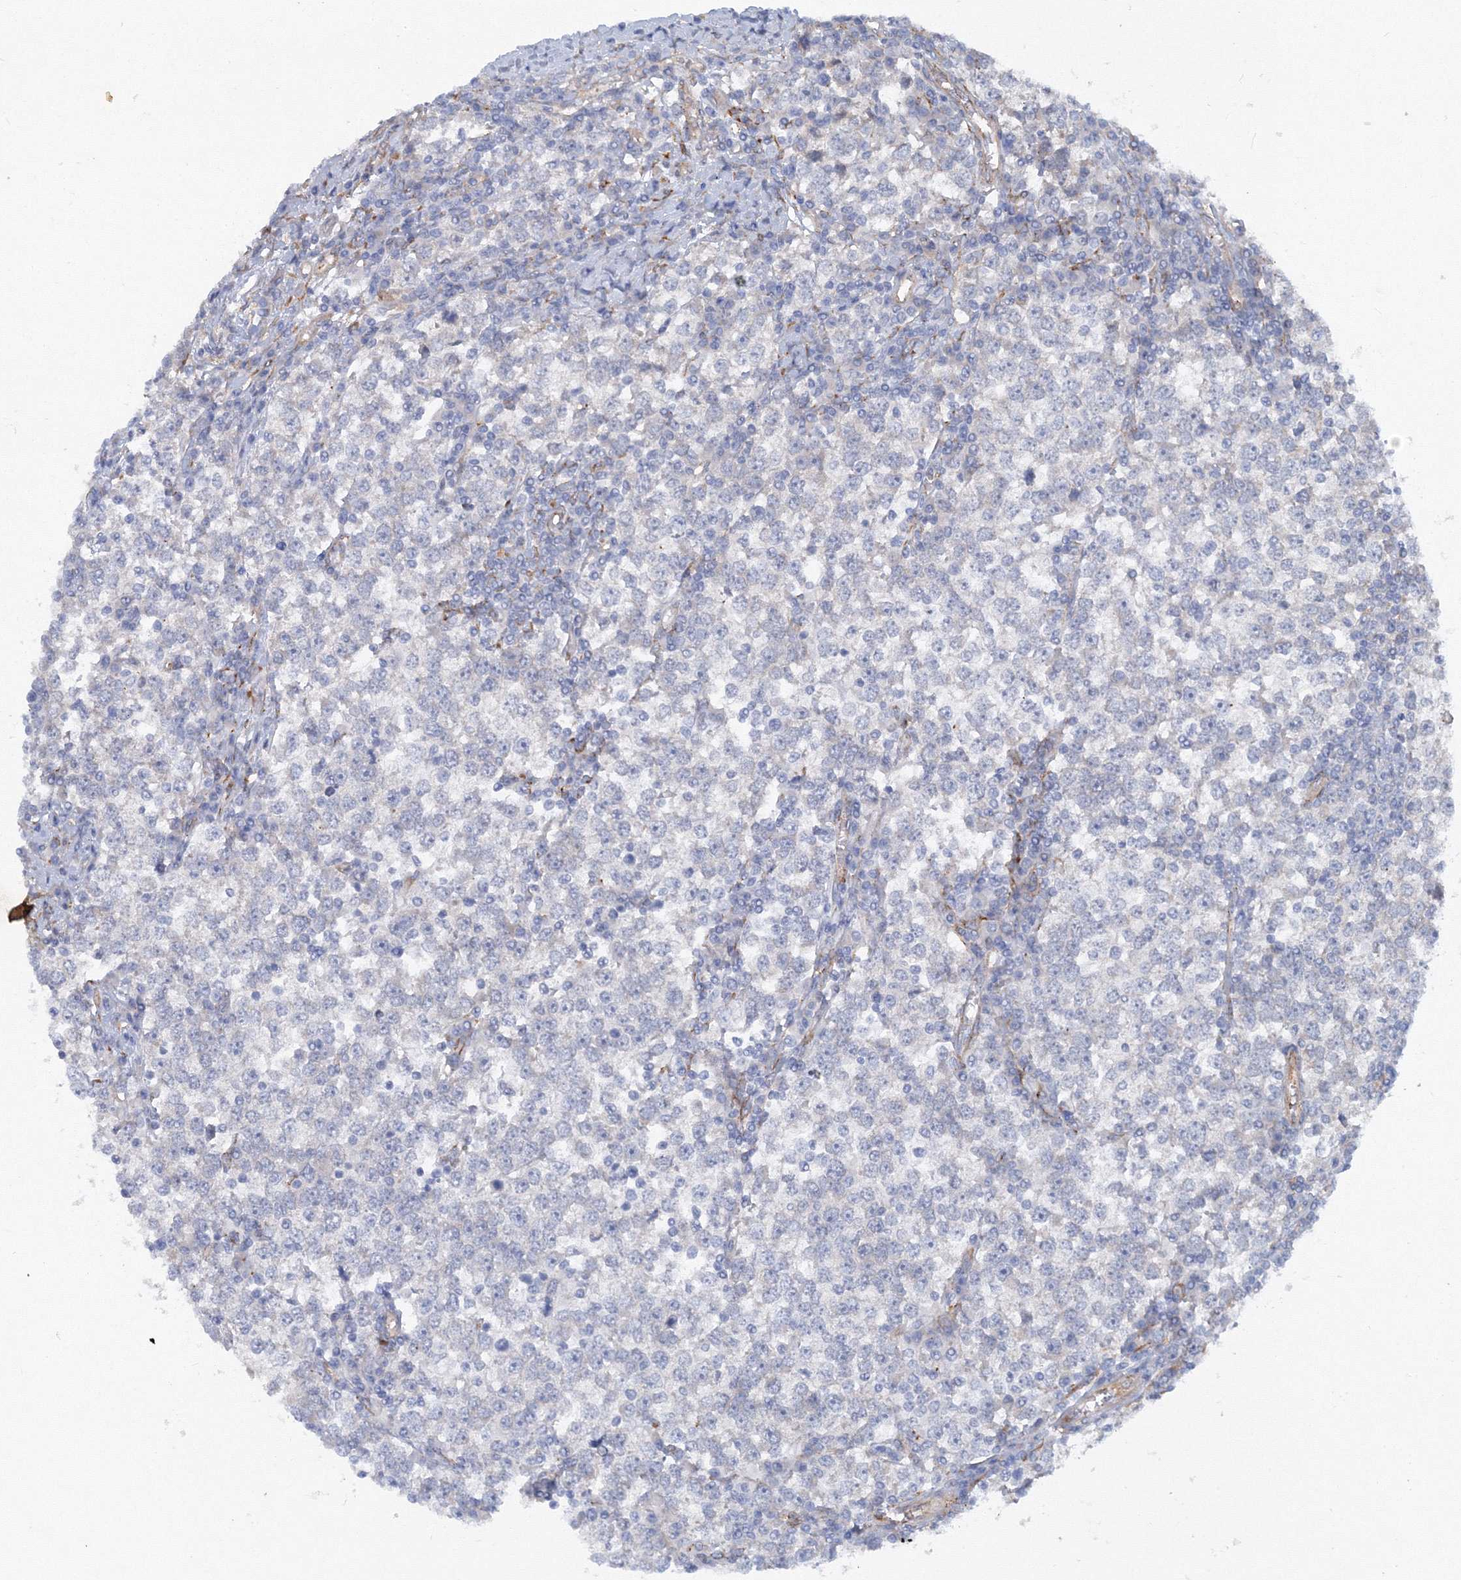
{"staining": {"intensity": "negative", "quantity": "none", "location": "none"}, "tissue": "testis cancer", "cell_type": "Tumor cells", "image_type": "cancer", "snomed": [{"axis": "morphology", "description": "Seminoma, NOS"}, {"axis": "topography", "description": "Testis"}], "caption": "An IHC micrograph of testis cancer is shown. There is no staining in tumor cells of testis cancer.", "gene": "TANC1", "patient": {"sex": "male", "age": 65}}